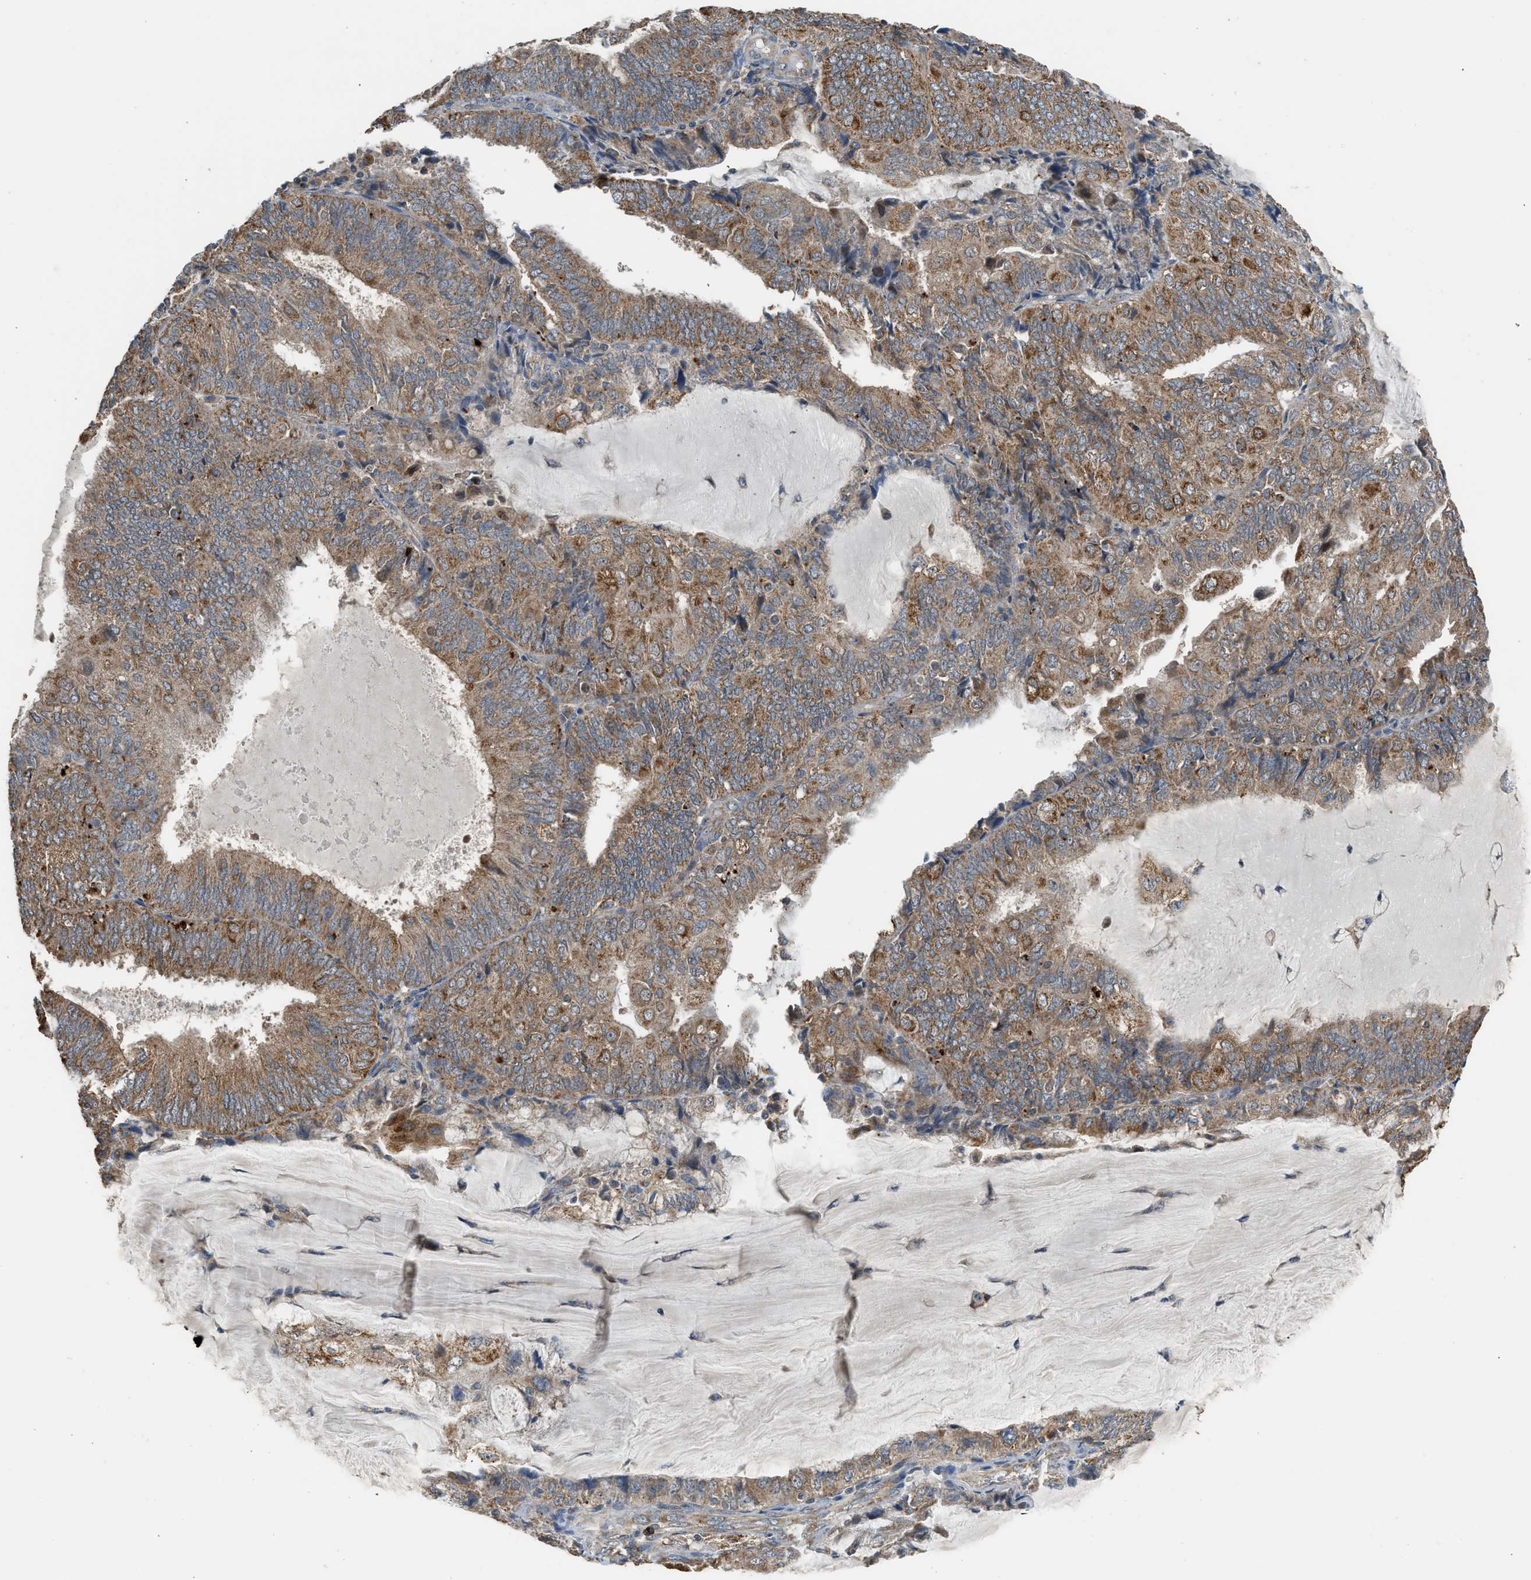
{"staining": {"intensity": "strong", "quantity": ">75%", "location": "cytoplasmic/membranous"}, "tissue": "endometrial cancer", "cell_type": "Tumor cells", "image_type": "cancer", "snomed": [{"axis": "morphology", "description": "Adenocarcinoma, NOS"}, {"axis": "topography", "description": "Endometrium"}], "caption": "Strong cytoplasmic/membranous expression is identified in approximately >75% of tumor cells in endometrial adenocarcinoma.", "gene": "STARD3", "patient": {"sex": "female", "age": 81}}